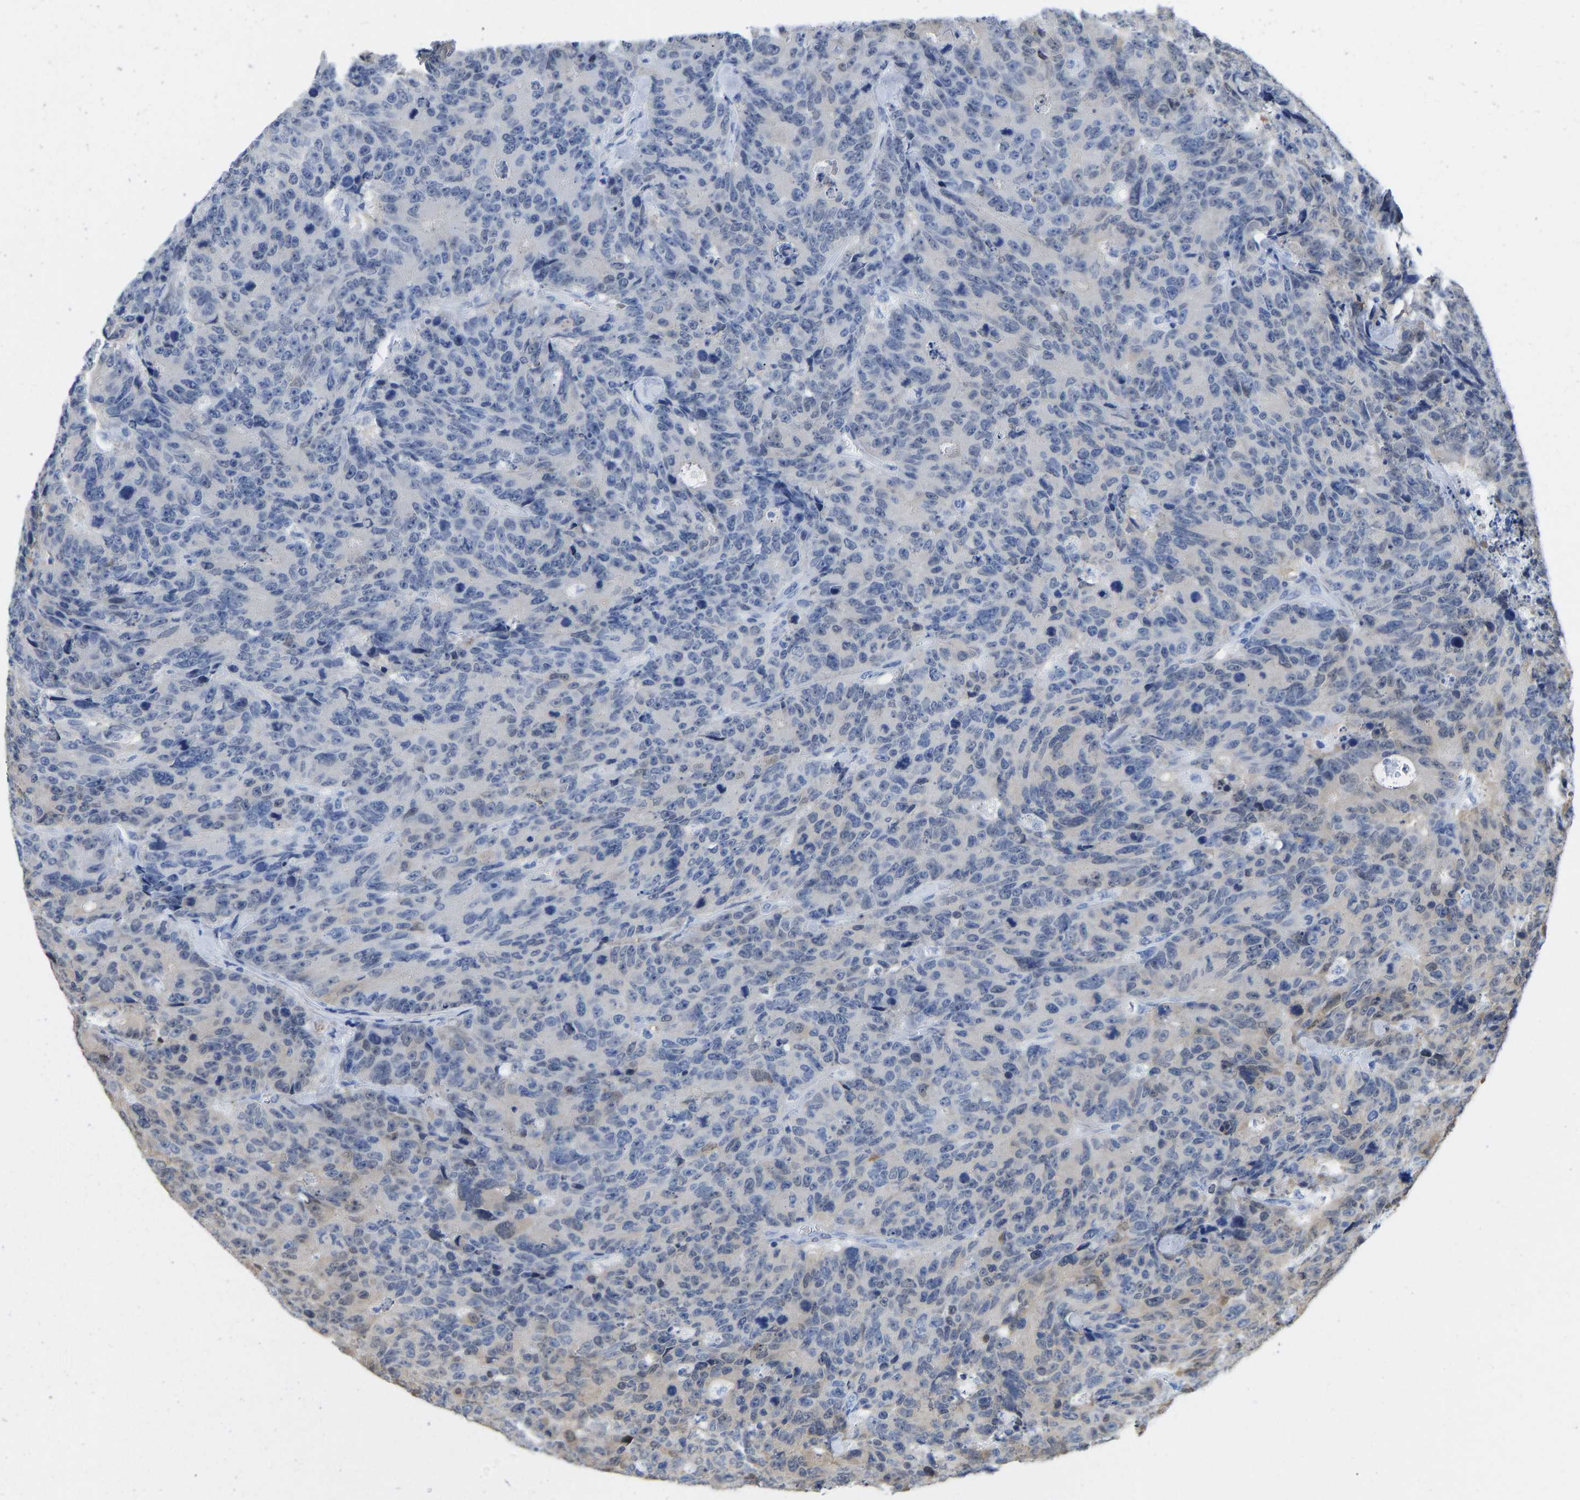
{"staining": {"intensity": "weak", "quantity": "<25%", "location": "cytoplasmic/membranous"}, "tissue": "colorectal cancer", "cell_type": "Tumor cells", "image_type": "cancer", "snomed": [{"axis": "morphology", "description": "Adenocarcinoma, NOS"}, {"axis": "topography", "description": "Colon"}], "caption": "Histopathology image shows no significant protein expression in tumor cells of colorectal cancer (adenocarcinoma).", "gene": "NKAIN3", "patient": {"sex": "female", "age": 86}}